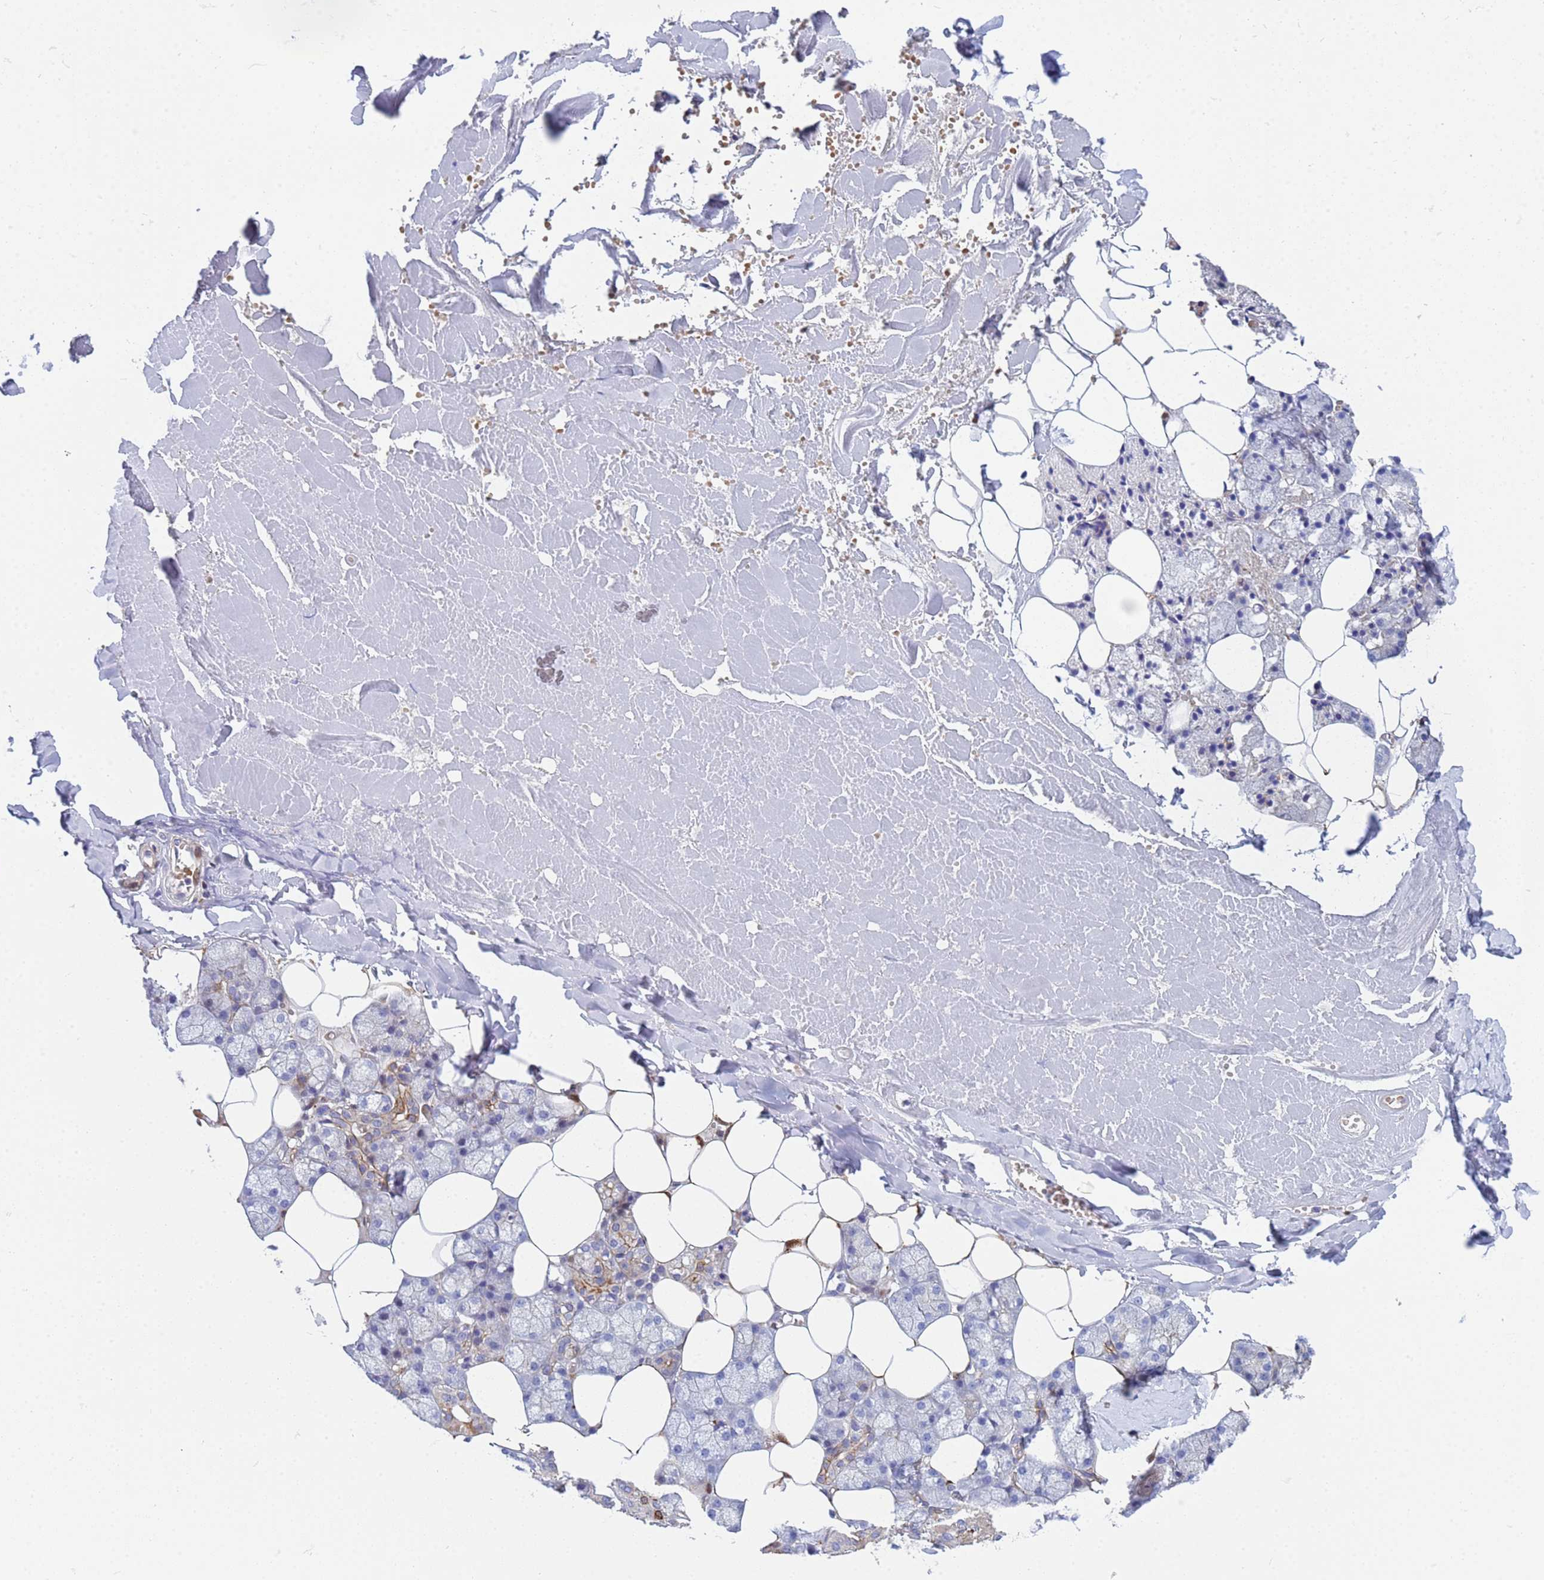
{"staining": {"intensity": "moderate", "quantity": "<25%", "location": "cytoplasmic/membranous"}, "tissue": "salivary gland", "cell_type": "Glandular cells", "image_type": "normal", "snomed": [{"axis": "morphology", "description": "Normal tissue, NOS"}, {"axis": "topography", "description": "Salivary gland"}], "caption": "This micrograph displays unremarkable salivary gland stained with IHC to label a protein in brown. The cytoplasmic/membranous of glandular cells show moderate positivity for the protein. Nuclei are counter-stained blue.", "gene": "PPP6R1", "patient": {"sex": "male", "age": 62}}